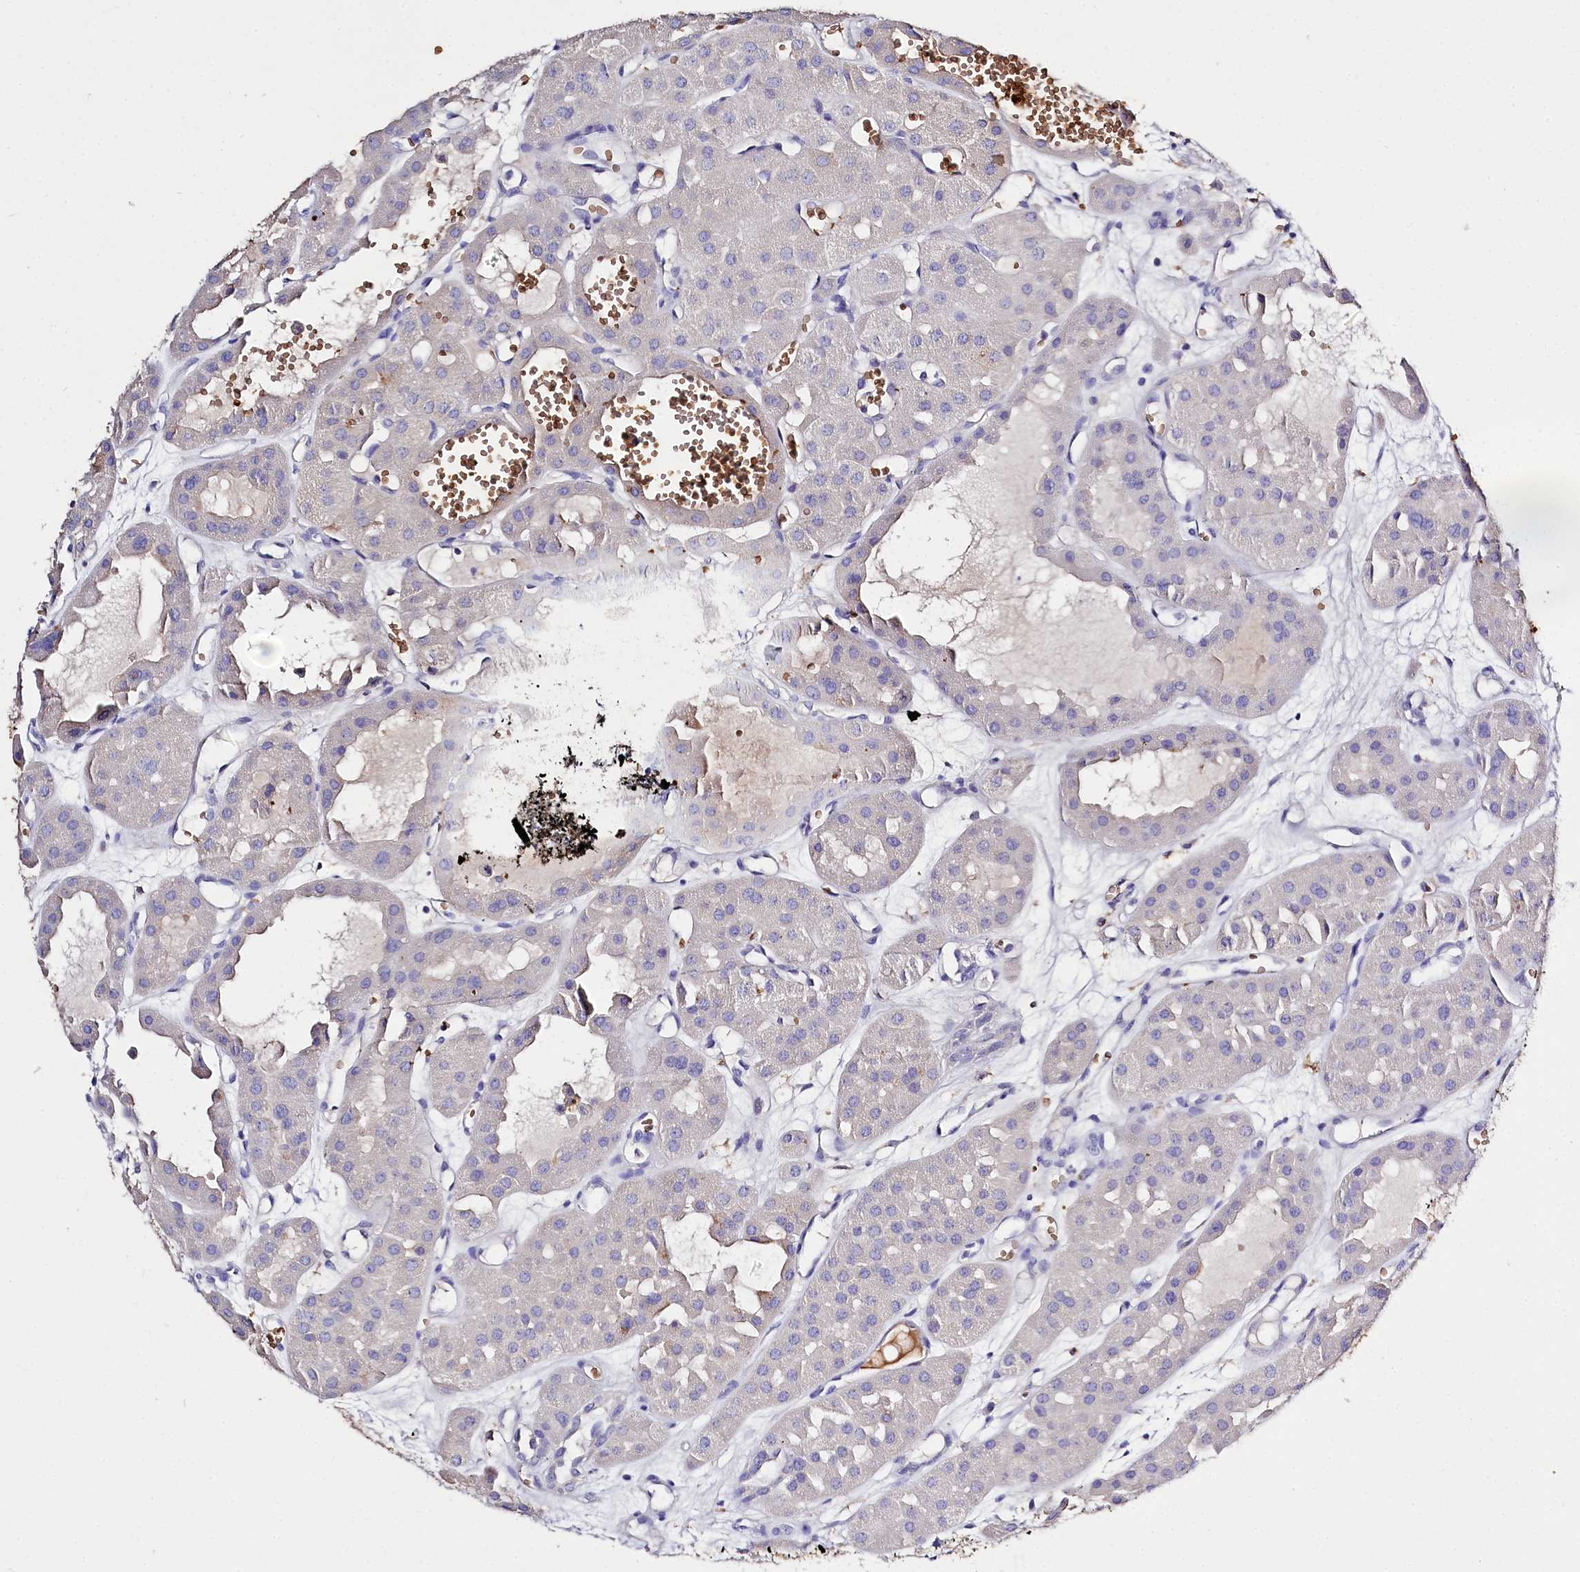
{"staining": {"intensity": "negative", "quantity": "none", "location": "none"}, "tissue": "renal cancer", "cell_type": "Tumor cells", "image_type": "cancer", "snomed": [{"axis": "morphology", "description": "Carcinoma, NOS"}, {"axis": "topography", "description": "Kidney"}], "caption": "Tumor cells are negative for brown protein staining in renal cancer.", "gene": "RPUSD3", "patient": {"sex": "female", "age": 75}}